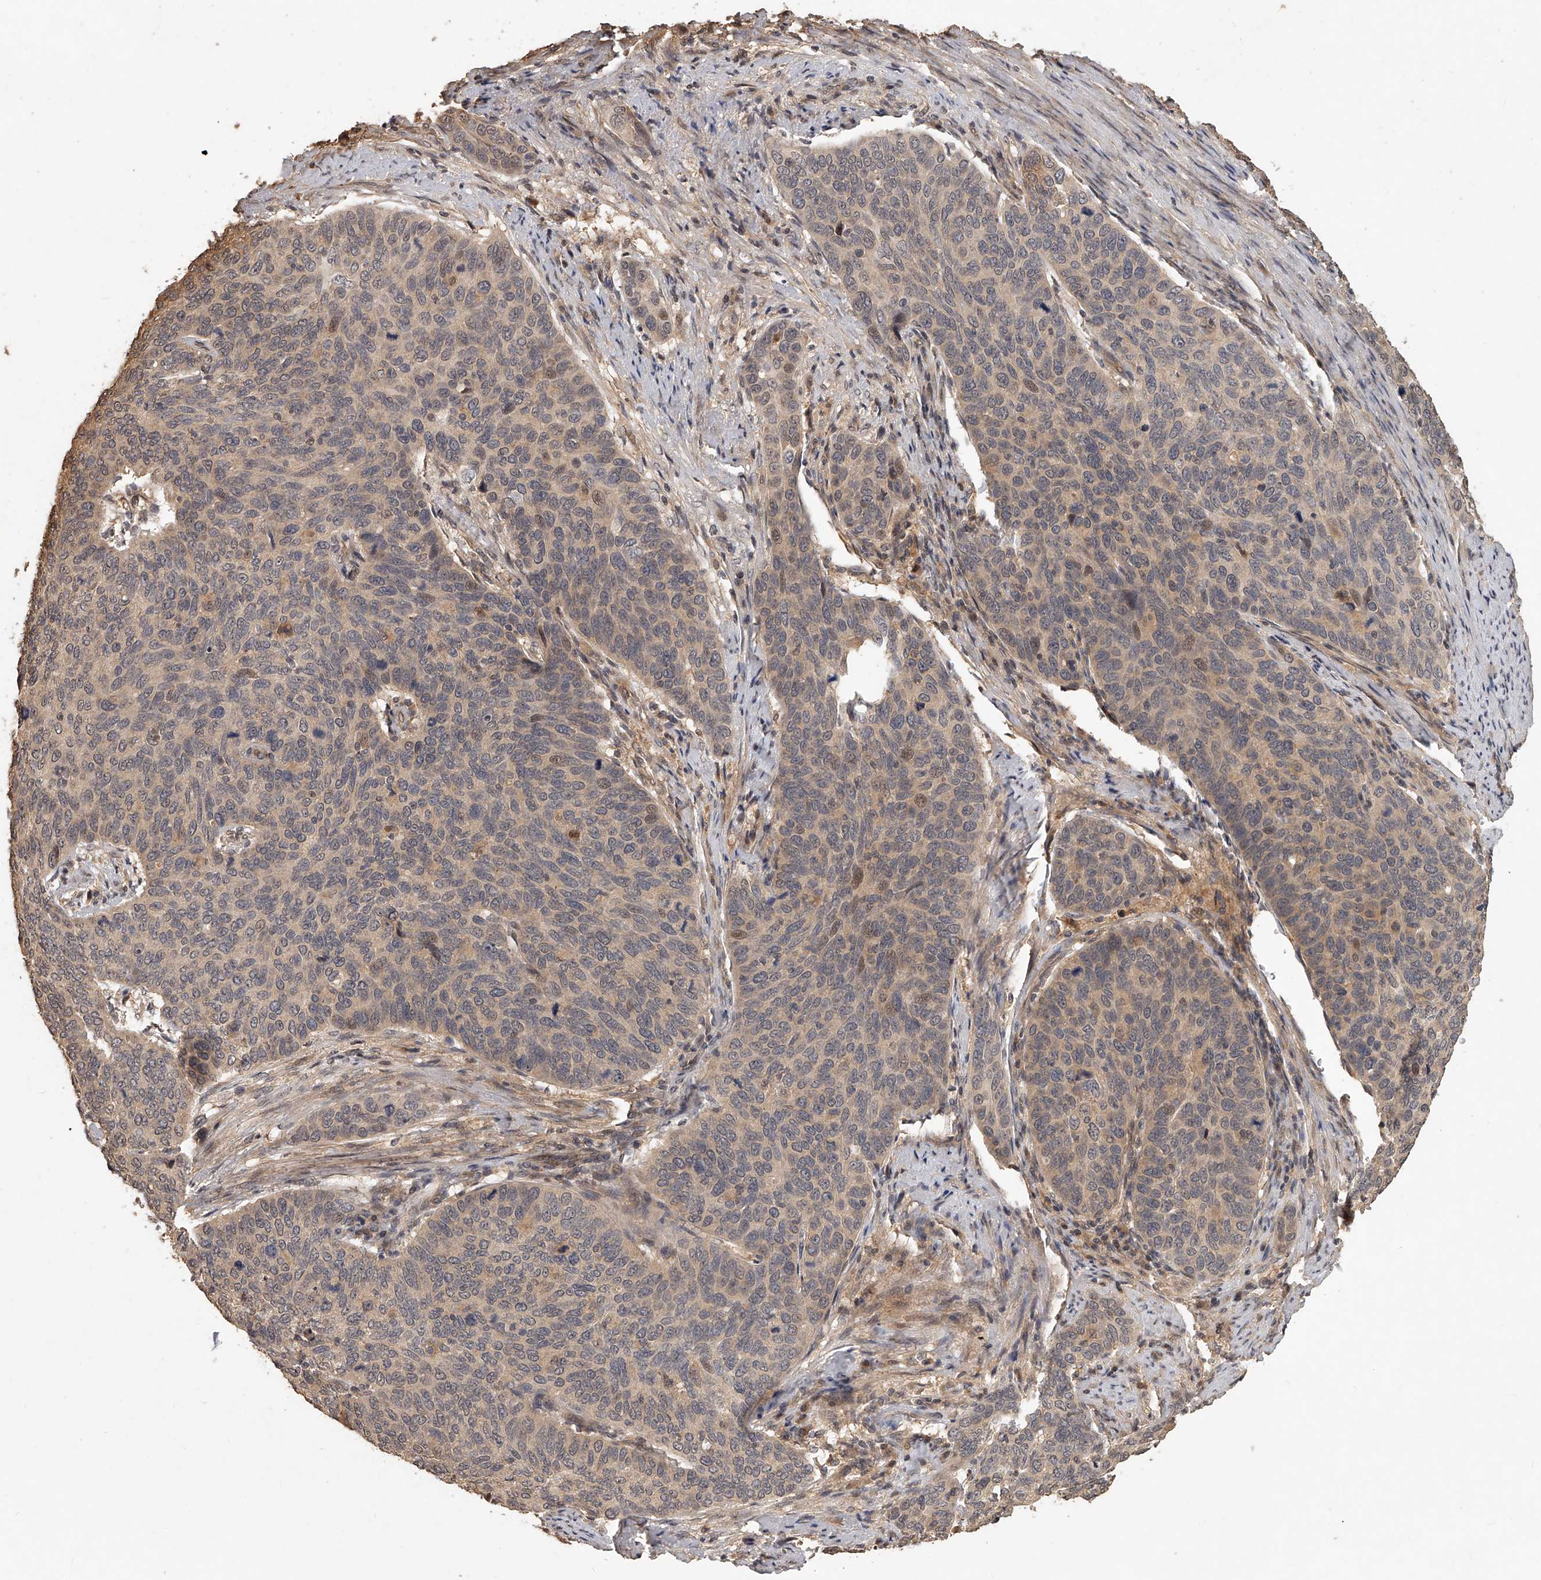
{"staining": {"intensity": "weak", "quantity": "25%-75%", "location": "cytoplasmic/membranous,nuclear"}, "tissue": "cervical cancer", "cell_type": "Tumor cells", "image_type": "cancer", "snomed": [{"axis": "morphology", "description": "Squamous cell carcinoma, NOS"}, {"axis": "topography", "description": "Cervix"}], "caption": "This is a micrograph of immunohistochemistry staining of squamous cell carcinoma (cervical), which shows weak expression in the cytoplasmic/membranous and nuclear of tumor cells.", "gene": "SLC37A1", "patient": {"sex": "female", "age": 60}}